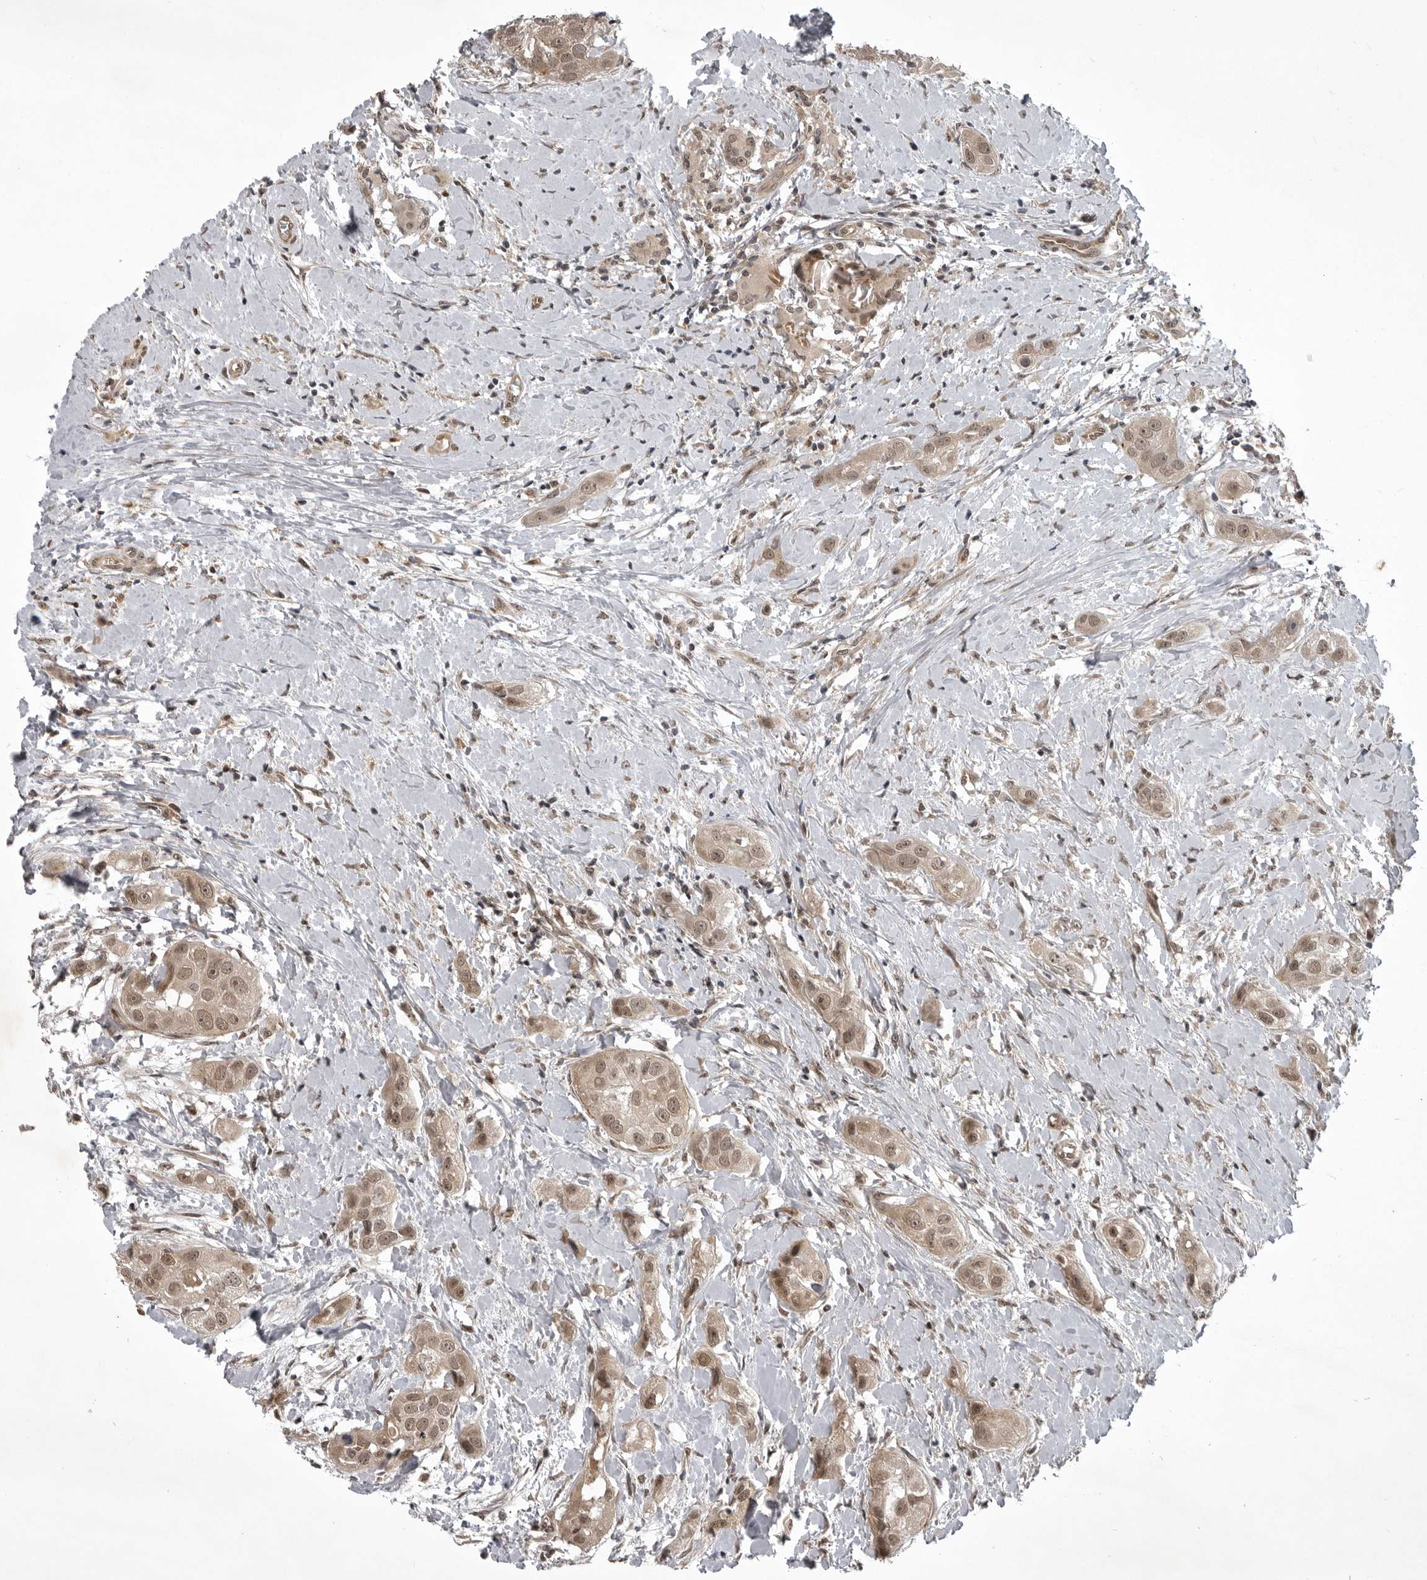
{"staining": {"intensity": "moderate", "quantity": ">75%", "location": "cytoplasmic/membranous,nuclear"}, "tissue": "head and neck cancer", "cell_type": "Tumor cells", "image_type": "cancer", "snomed": [{"axis": "morphology", "description": "Normal tissue, NOS"}, {"axis": "morphology", "description": "Squamous cell carcinoma, NOS"}, {"axis": "topography", "description": "Skeletal muscle"}, {"axis": "topography", "description": "Head-Neck"}], "caption": "Head and neck cancer stained with a protein marker displays moderate staining in tumor cells.", "gene": "SNX16", "patient": {"sex": "male", "age": 51}}